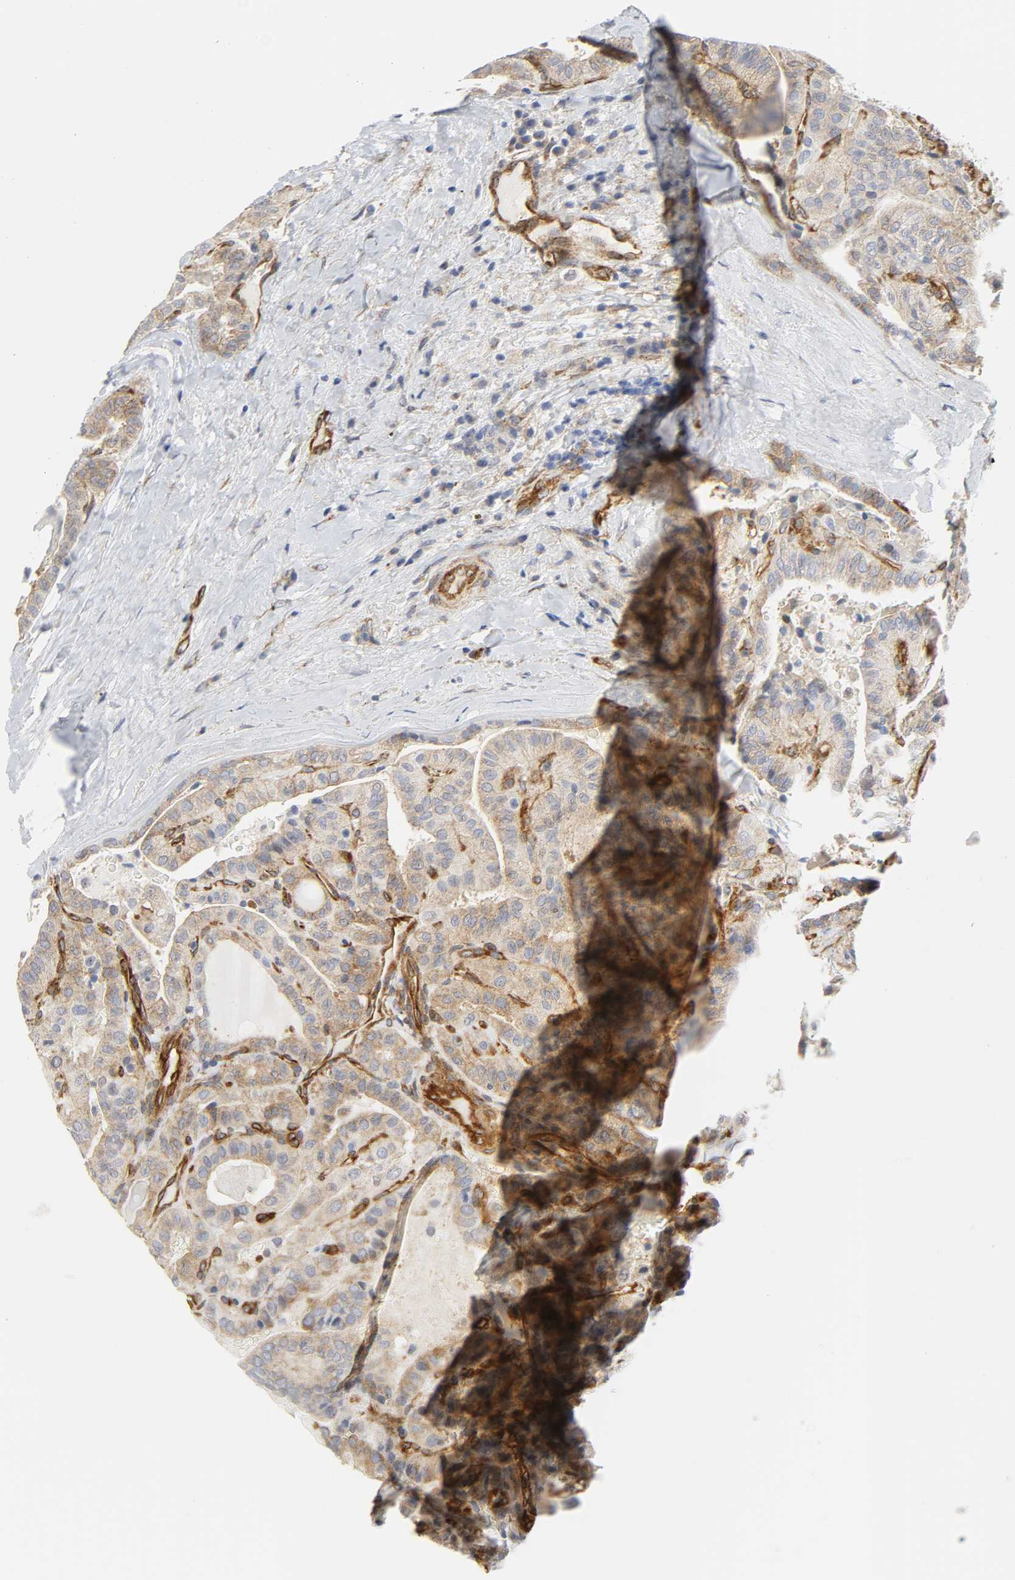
{"staining": {"intensity": "weak", "quantity": ">75%", "location": "cytoplasmic/membranous"}, "tissue": "thyroid cancer", "cell_type": "Tumor cells", "image_type": "cancer", "snomed": [{"axis": "morphology", "description": "Papillary adenocarcinoma, NOS"}, {"axis": "topography", "description": "Thyroid gland"}], "caption": "An image of thyroid papillary adenocarcinoma stained for a protein exhibits weak cytoplasmic/membranous brown staining in tumor cells.", "gene": "DOCK1", "patient": {"sex": "male", "age": 77}}